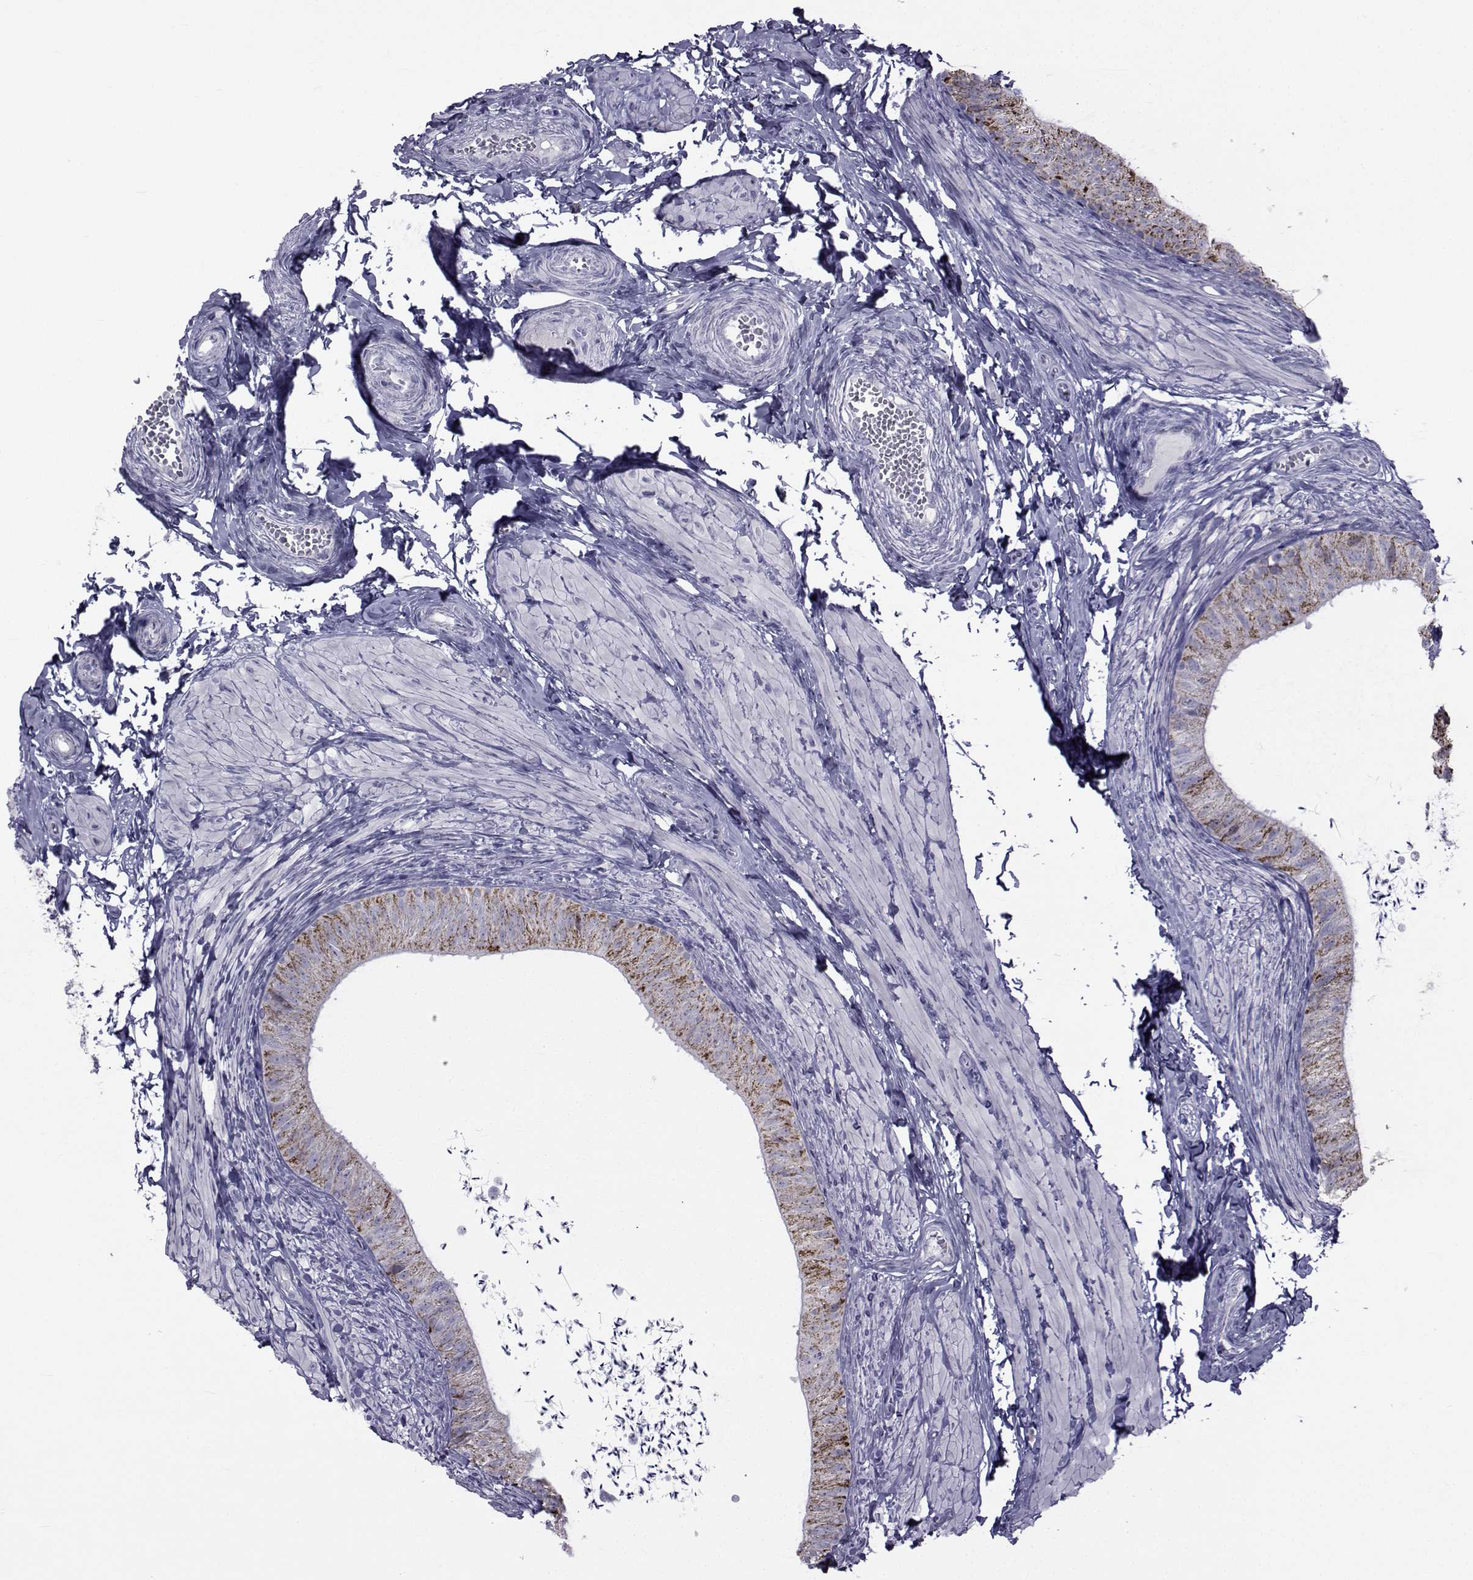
{"staining": {"intensity": "strong", "quantity": "25%-75%", "location": "cytoplasmic/membranous"}, "tissue": "epididymis", "cell_type": "Glandular cells", "image_type": "normal", "snomed": [{"axis": "morphology", "description": "Normal tissue, NOS"}, {"axis": "topography", "description": "Epididymis, spermatic cord, NOS"}, {"axis": "topography", "description": "Epididymis"}, {"axis": "topography", "description": "Peripheral nerve tissue"}], "caption": "Unremarkable epididymis was stained to show a protein in brown. There is high levels of strong cytoplasmic/membranous positivity in about 25%-75% of glandular cells.", "gene": "FDXR", "patient": {"sex": "male", "age": 29}}